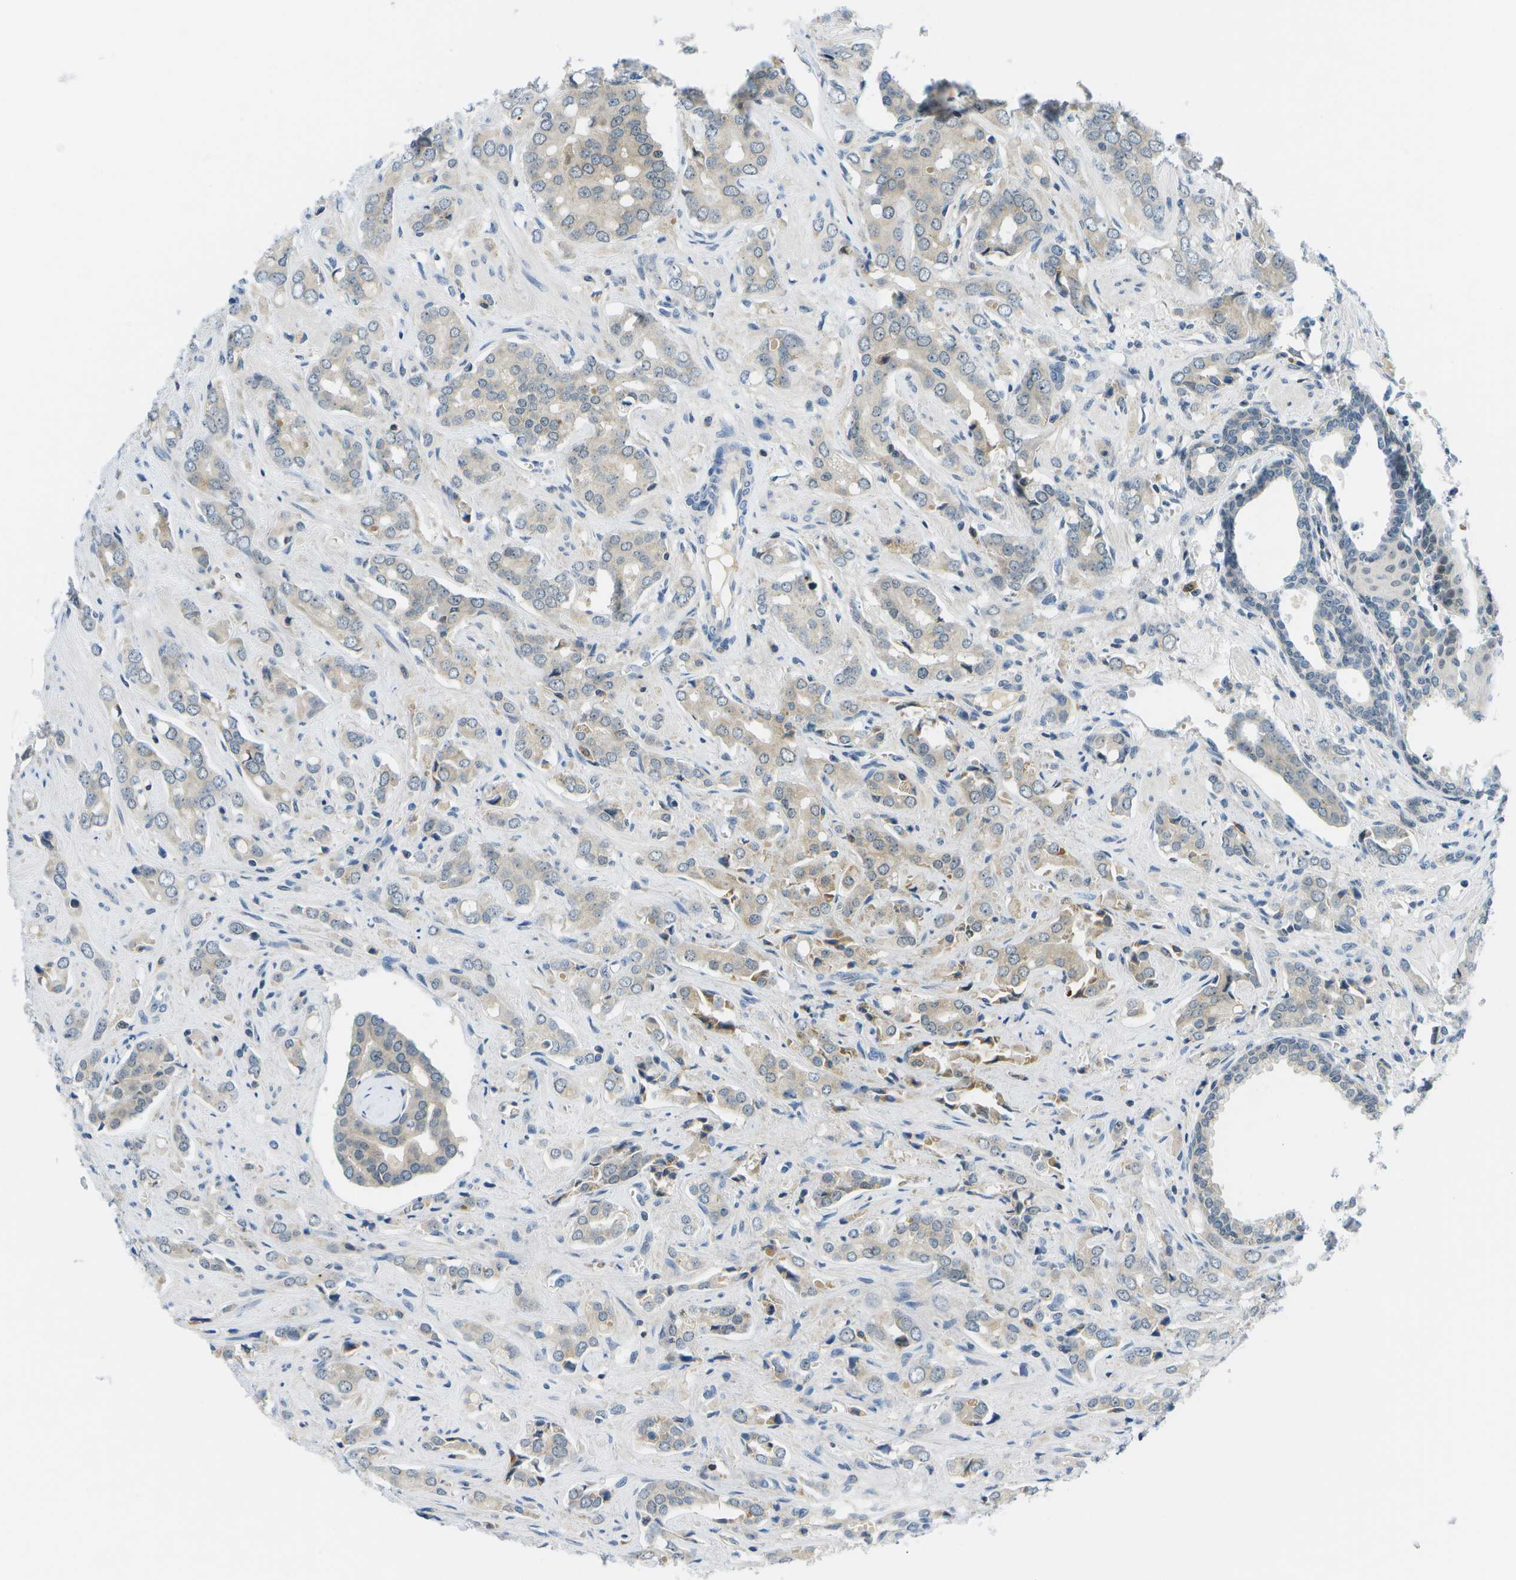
{"staining": {"intensity": "weak", "quantity": "<25%", "location": "cytoplasmic/membranous"}, "tissue": "prostate cancer", "cell_type": "Tumor cells", "image_type": "cancer", "snomed": [{"axis": "morphology", "description": "Adenocarcinoma, High grade"}, {"axis": "topography", "description": "Prostate"}], "caption": "Tumor cells show no significant positivity in high-grade adenocarcinoma (prostate).", "gene": "PITHD1", "patient": {"sex": "male", "age": 52}}